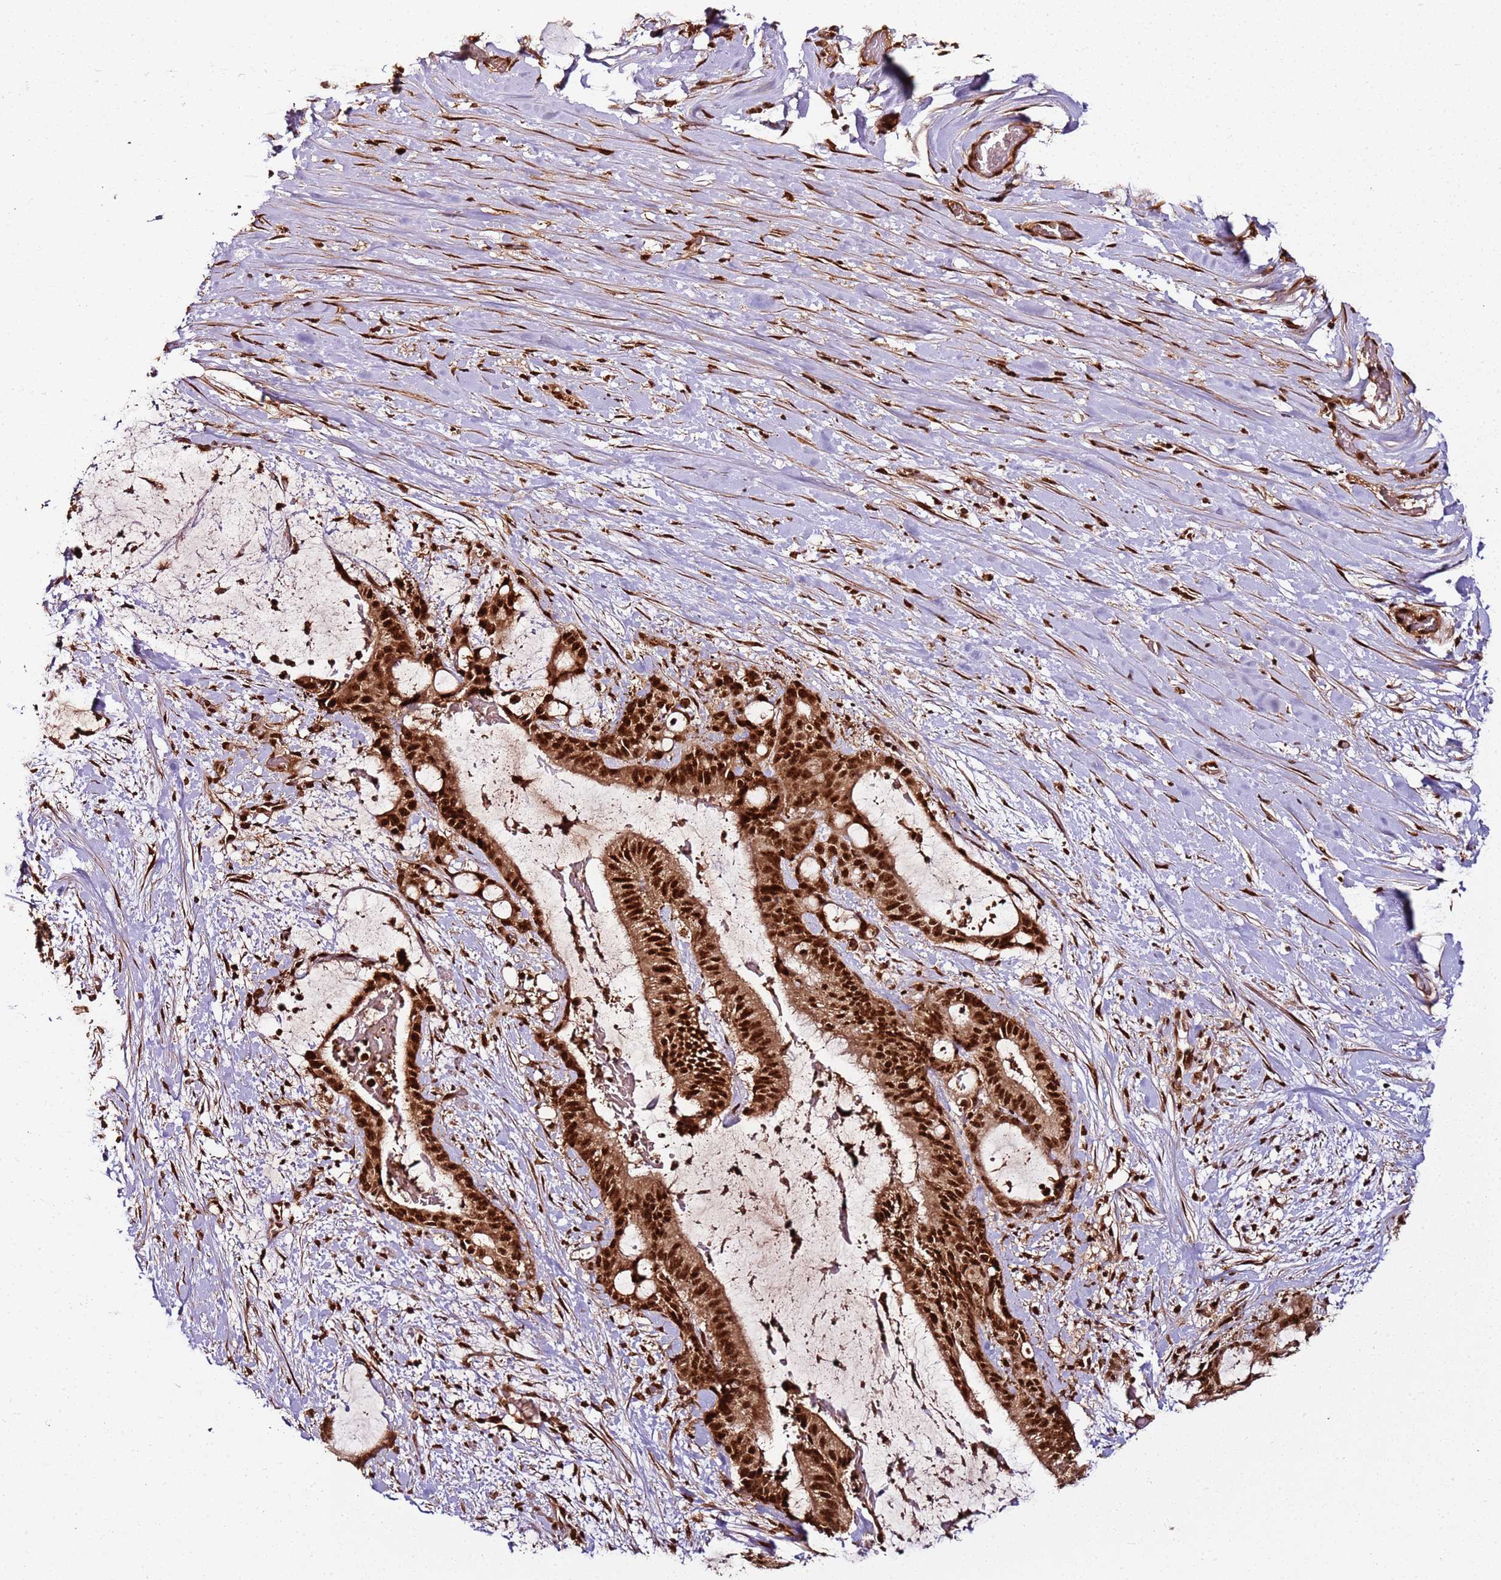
{"staining": {"intensity": "strong", "quantity": ">75%", "location": "cytoplasmic/membranous,nuclear"}, "tissue": "liver cancer", "cell_type": "Tumor cells", "image_type": "cancer", "snomed": [{"axis": "morphology", "description": "Normal tissue, NOS"}, {"axis": "morphology", "description": "Cholangiocarcinoma"}, {"axis": "topography", "description": "Liver"}, {"axis": "topography", "description": "Peripheral nerve tissue"}], "caption": "DAB (3,3'-diaminobenzidine) immunohistochemical staining of human liver cholangiocarcinoma displays strong cytoplasmic/membranous and nuclear protein staining in approximately >75% of tumor cells.", "gene": "XRN2", "patient": {"sex": "female", "age": 73}}